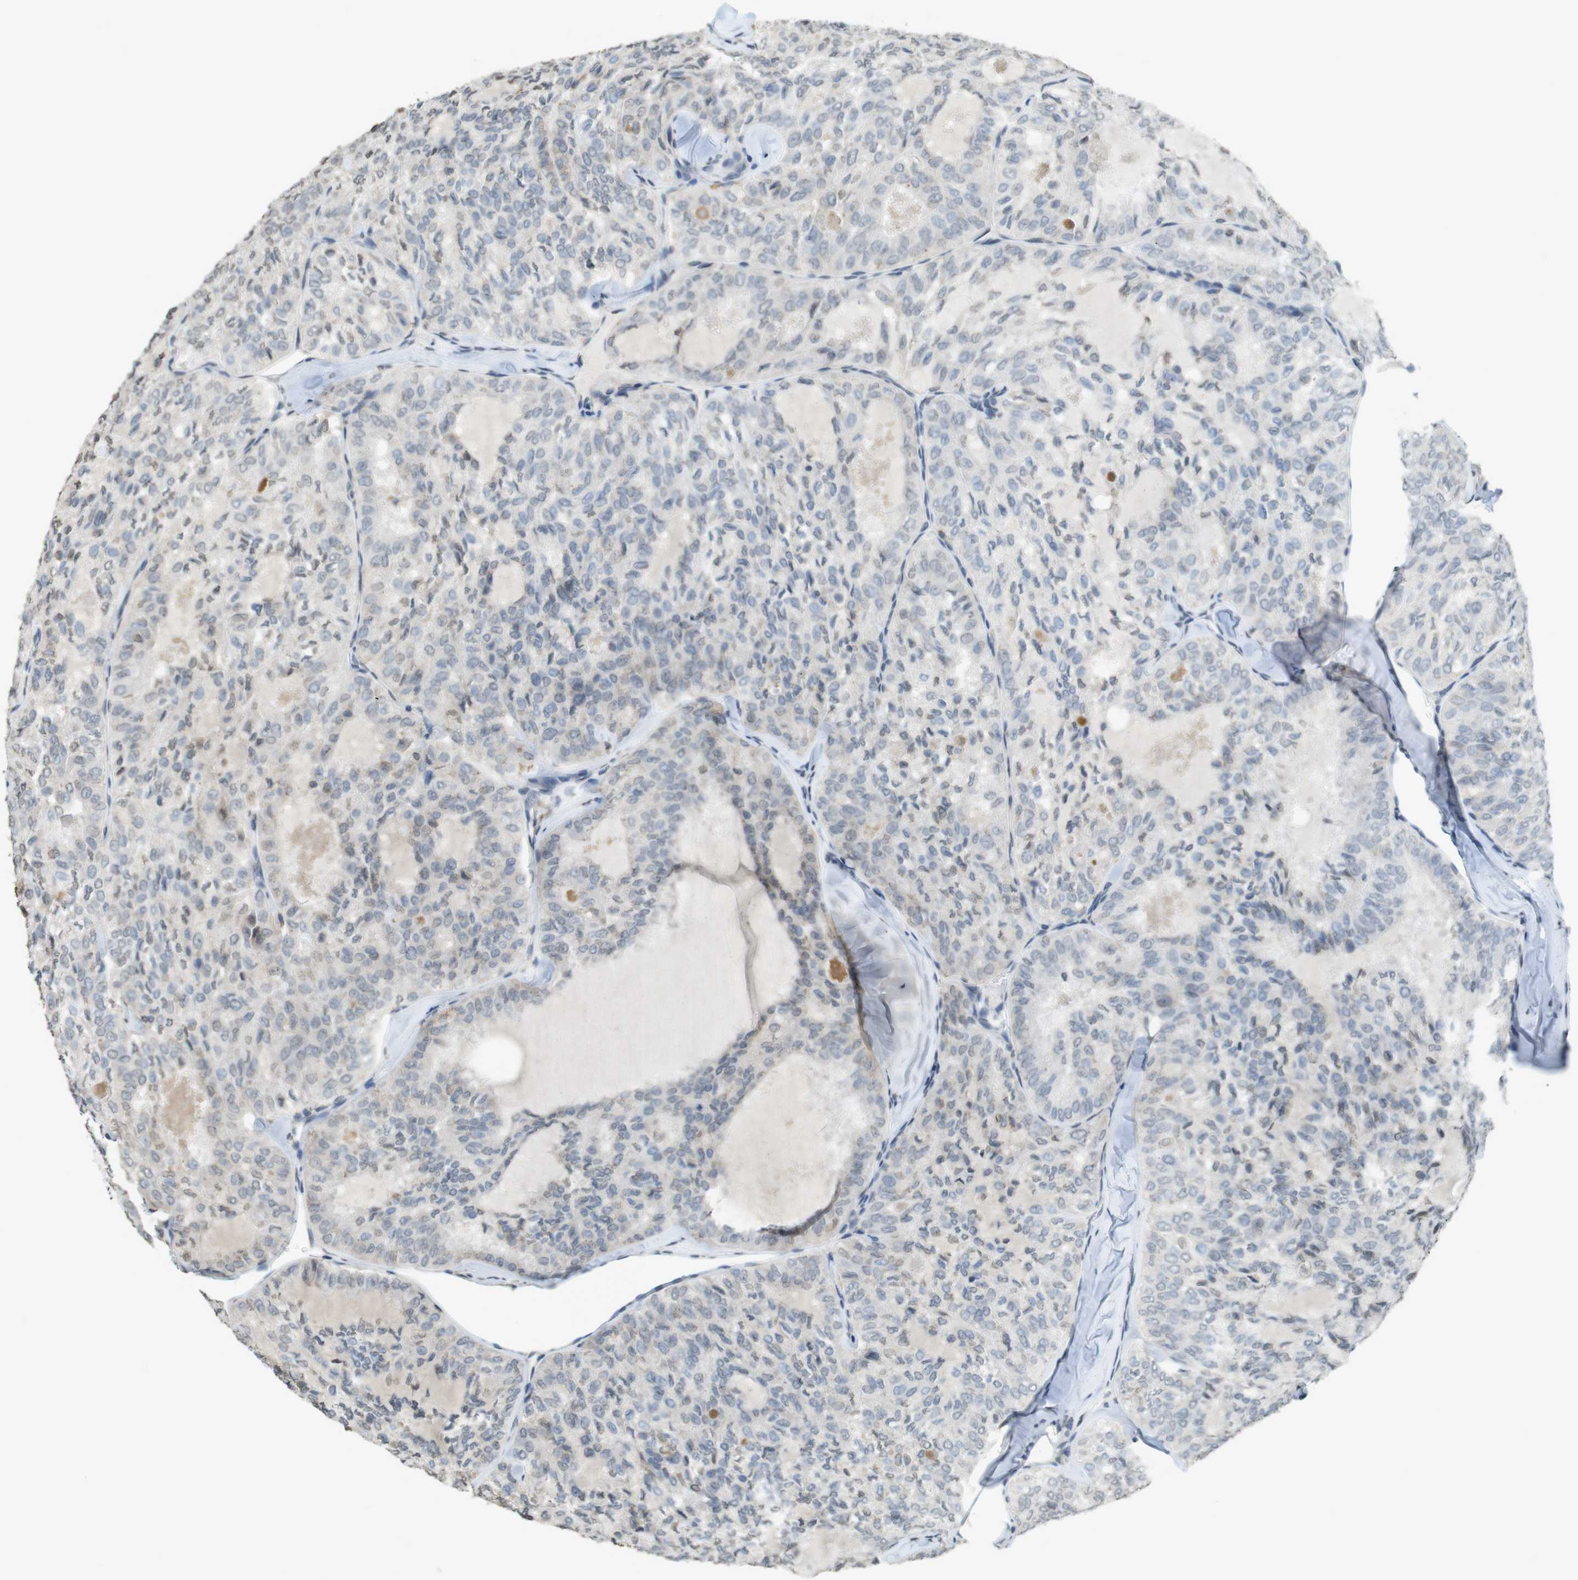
{"staining": {"intensity": "negative", "quantity": "none", "location": "none"}, "tissue": "thyroid cancer", "cell_type": "Tumor cells", "image_type": "cancer", "snomed": [{"axis": "morphology", "description": "Follicular adenoma carcinoma, NOS"}, {"axis": "topography", "description": "Thyroid gland"}], "caption": "Tumor cells show no significant positivity in thyroid cancer. The staining was performed using DAB to visualize the protein expression in brown, while the nuclei were stained in blue with hematoxylin (Magnification: 20x).", "gene": "FZD10", "patient": {"sex": "male", "age": 75}}